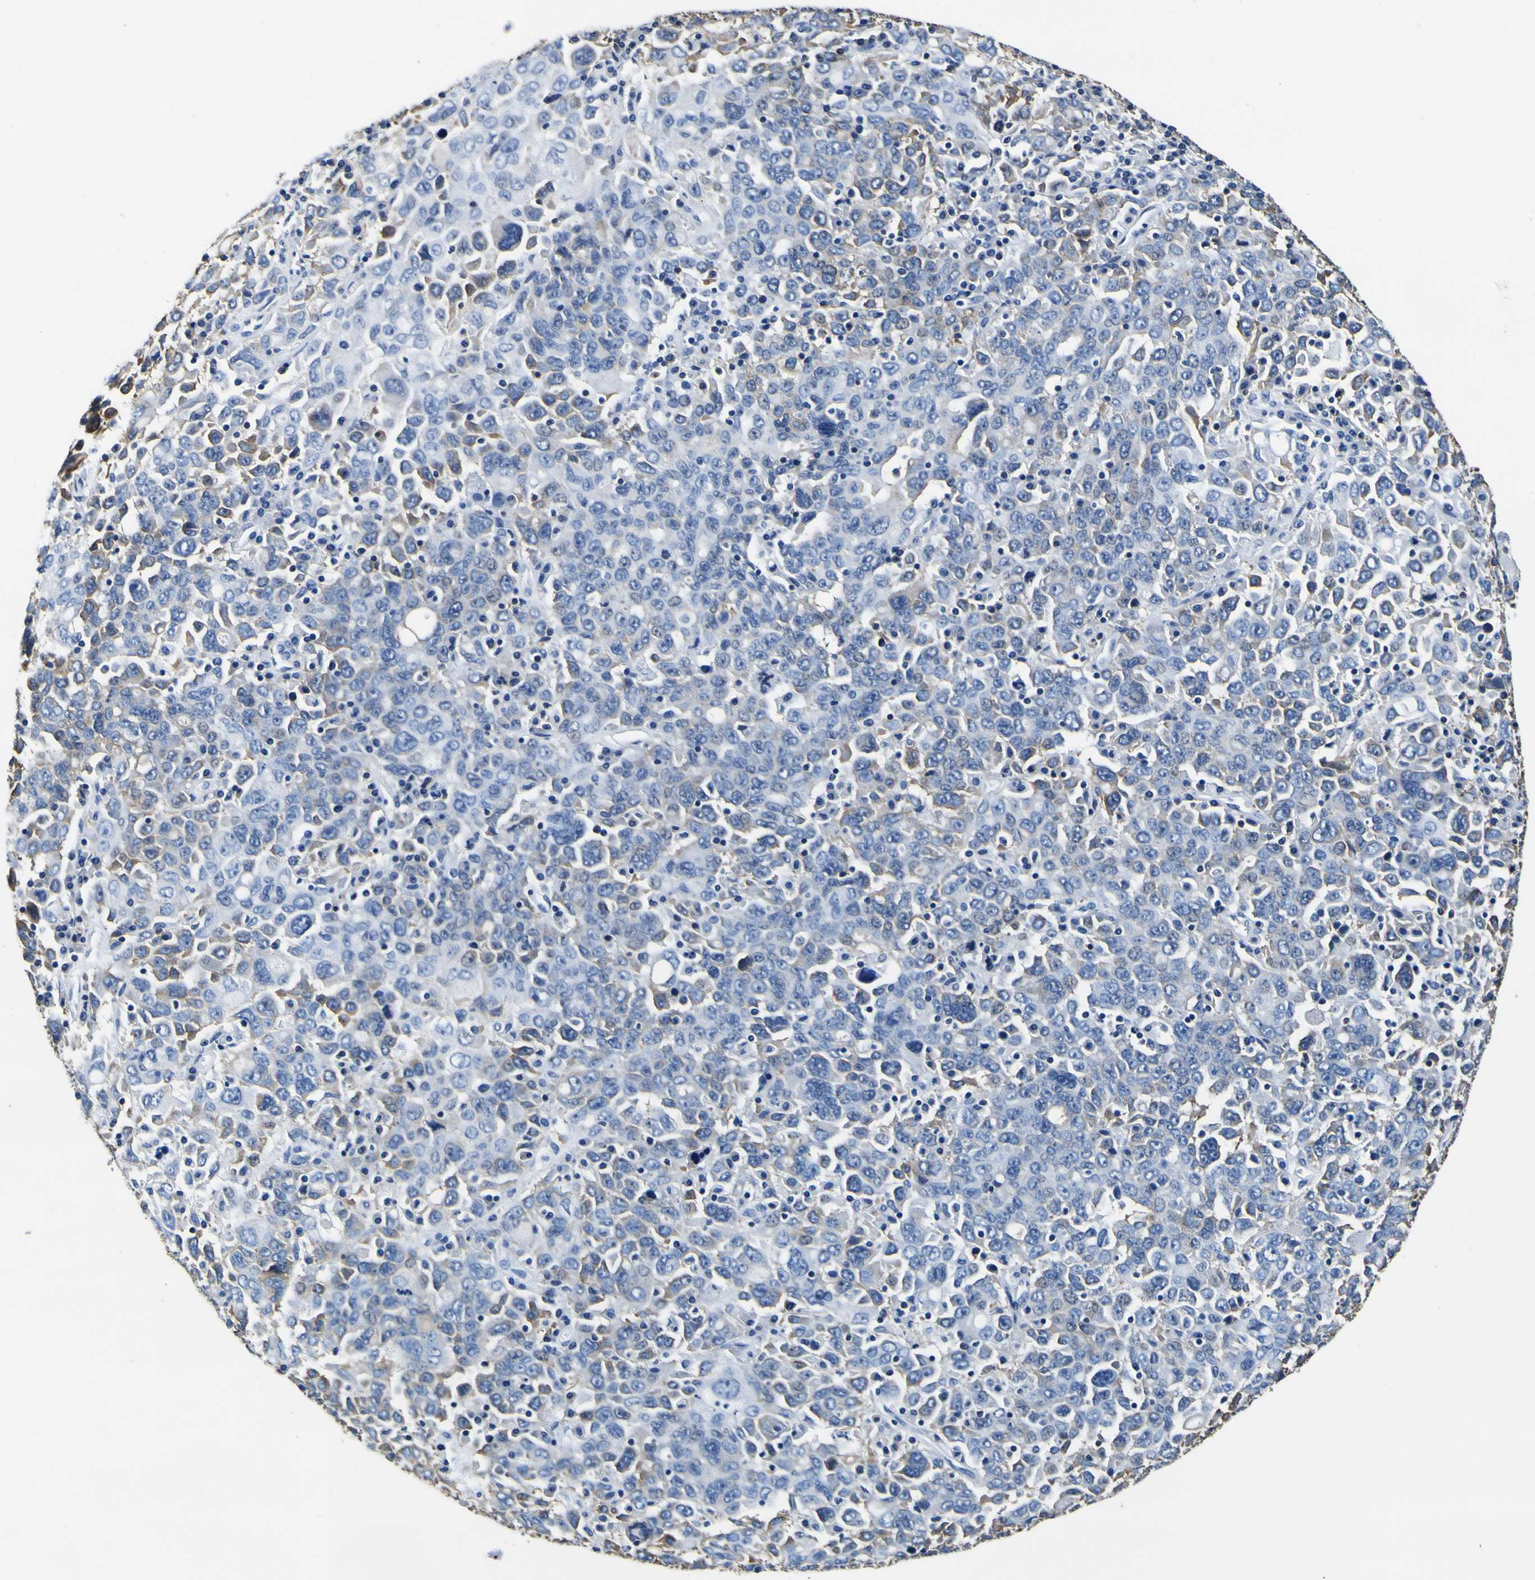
{"staining": {"intensity": "weak", "quantity": "<25%", "location": "cytoplasmic/membranous"}, "tissue": "ovarian cancer", "cell_type": "Tumor cells", "image_type": "cancer", "snomed": [{"axis": "morphology", "description": "Carcinoma, endometroid"}, {"axis": "topography", "description": "Ovary"}], "caption": "There is no significant expression in tumor cells of ovarian endometroid carcinoma.", "gene": "TUBA1B", "patient": {"sex": "female", "age": 62}}